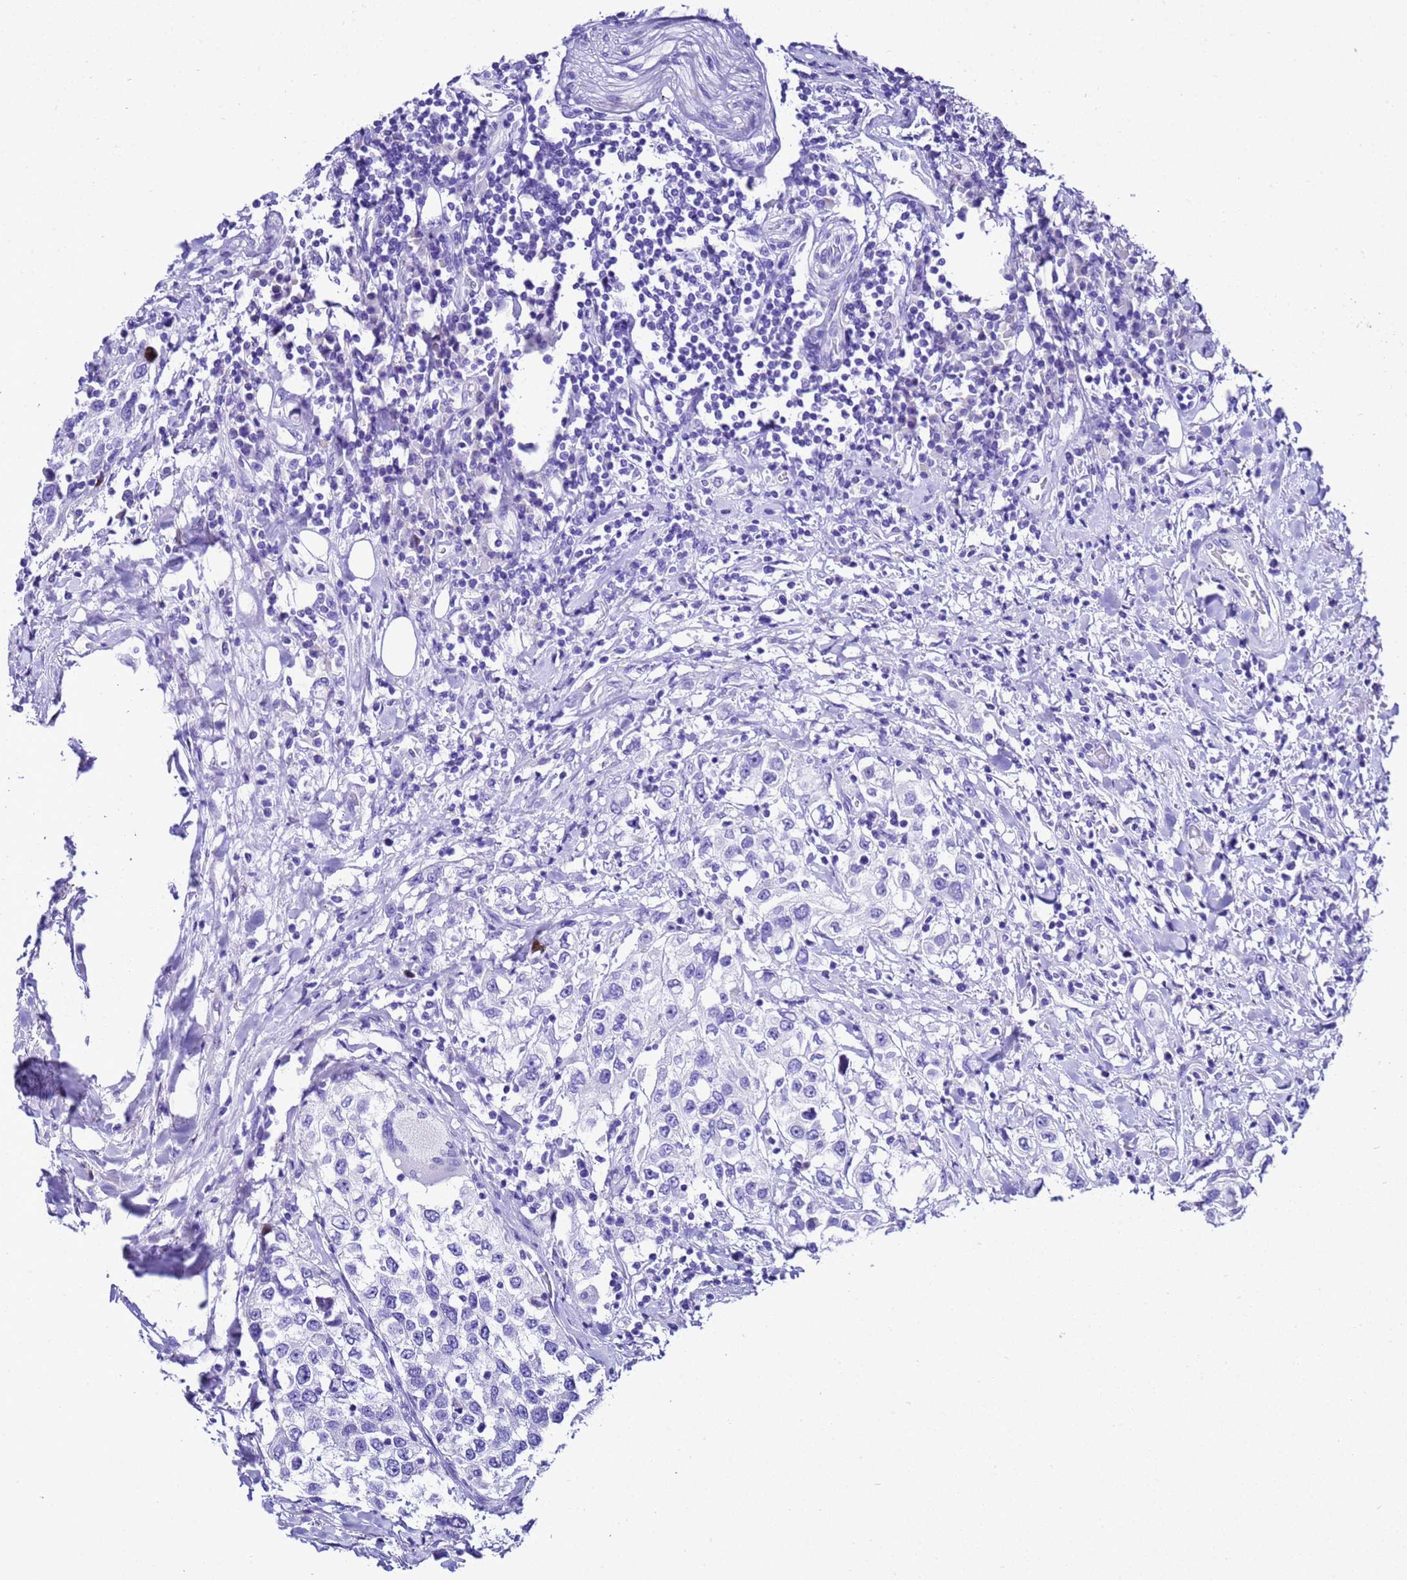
{"staining": {"intensity": "negative", "quantity": "none", "location": "none"}, "tissue": "urothelial cancer", "cell_type": "Tumor cells", "image_type": "cancer", "snomed": [{"axis": "morphology", "description": "Urothelial carcinoma, High grade"}, {"axis": "topography", "description": "Urinary bladder"}], "caption": "This is an immunohistochemistry (IHC) photomicrograph of urothelial cancer. There is no expression in tumor cells.", "gene": "UGT2B10", "patient": {"sex": "female", "age": 80}}